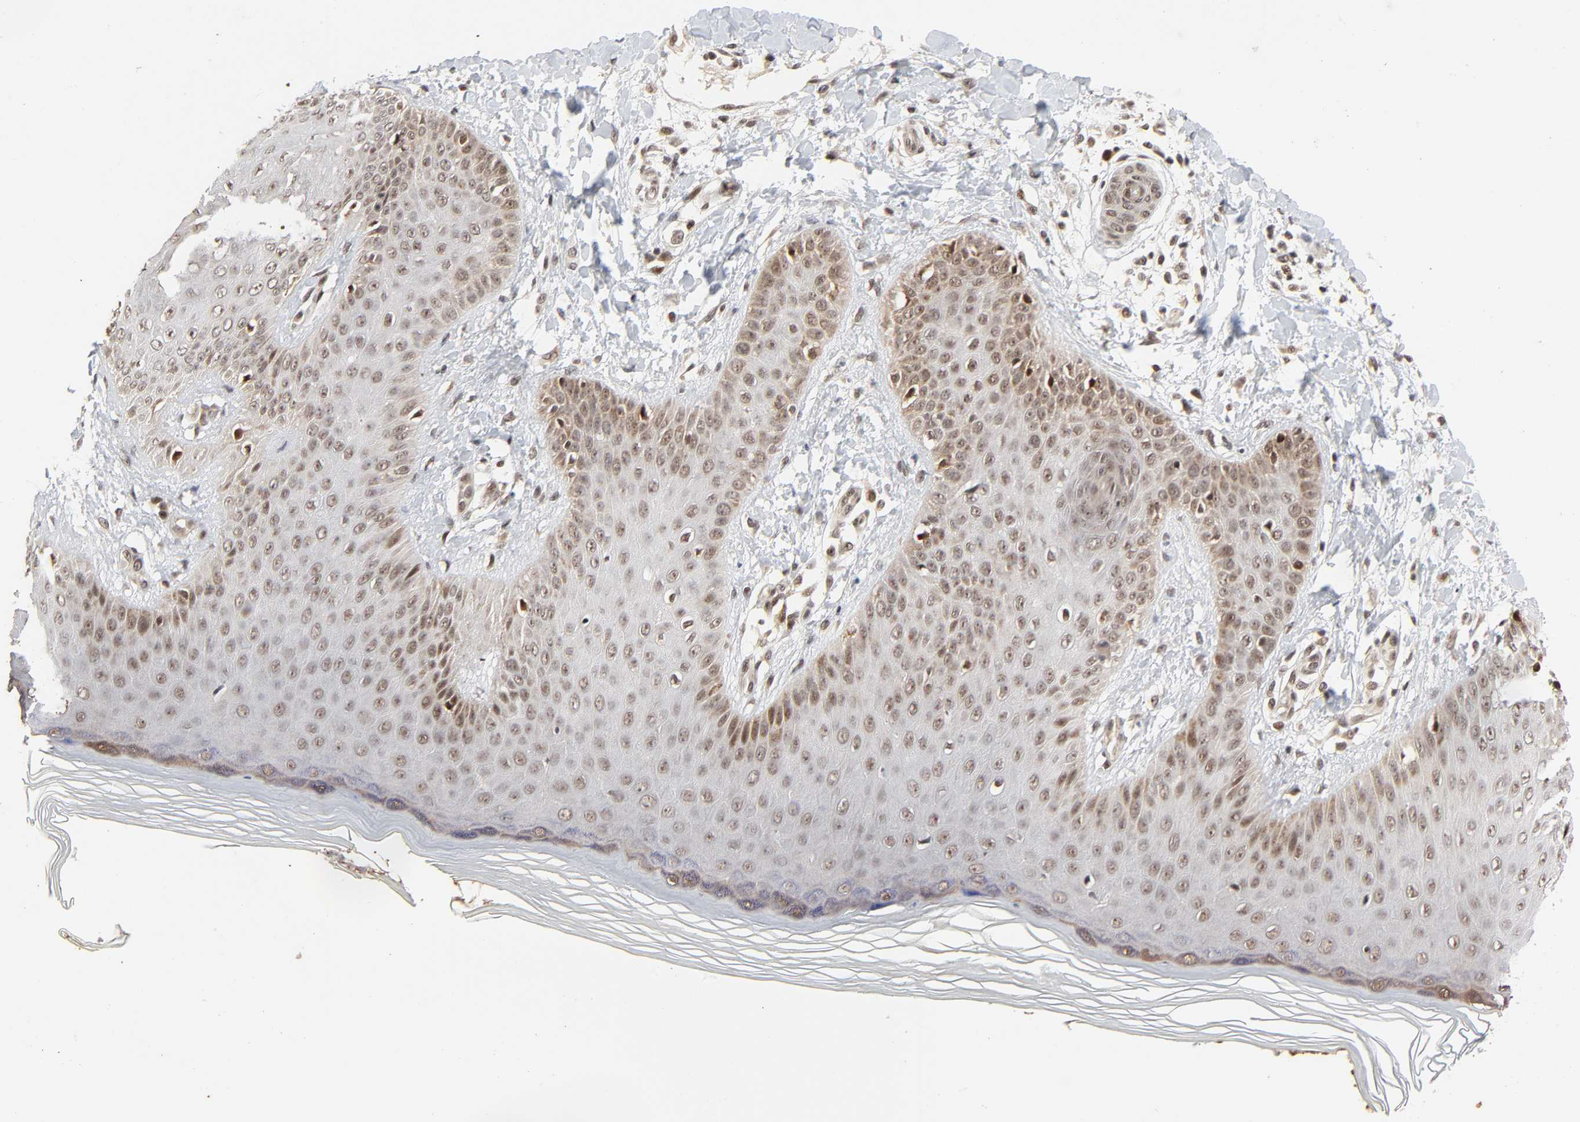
{"staining": {"intensity": "strong", "quantity": ">75%", "location": "cytoplasmic/membranous,nuclear"}, "tissue": "skin", "cell_type": "Epidermal cells", "image_type": "normal", "snomed": [{"axis": "morphology", "description": "Normal tissue, NOS"}, {"axis": "morphology", "description": "Inflammation, NOS"}, {"axis": "topography", "description": "Soft tissue"}, {"axis": "topography", "description": "Anal"}], "caption": "This is an image of immunohistochemistry (IHC) staining of benign skin, which shows strong staining in the cytoplasmic/membranous,nuclear of epidermal cells.", "gene": "ZKSCAN8", "patient": {"sex": "female", "age": 15}}